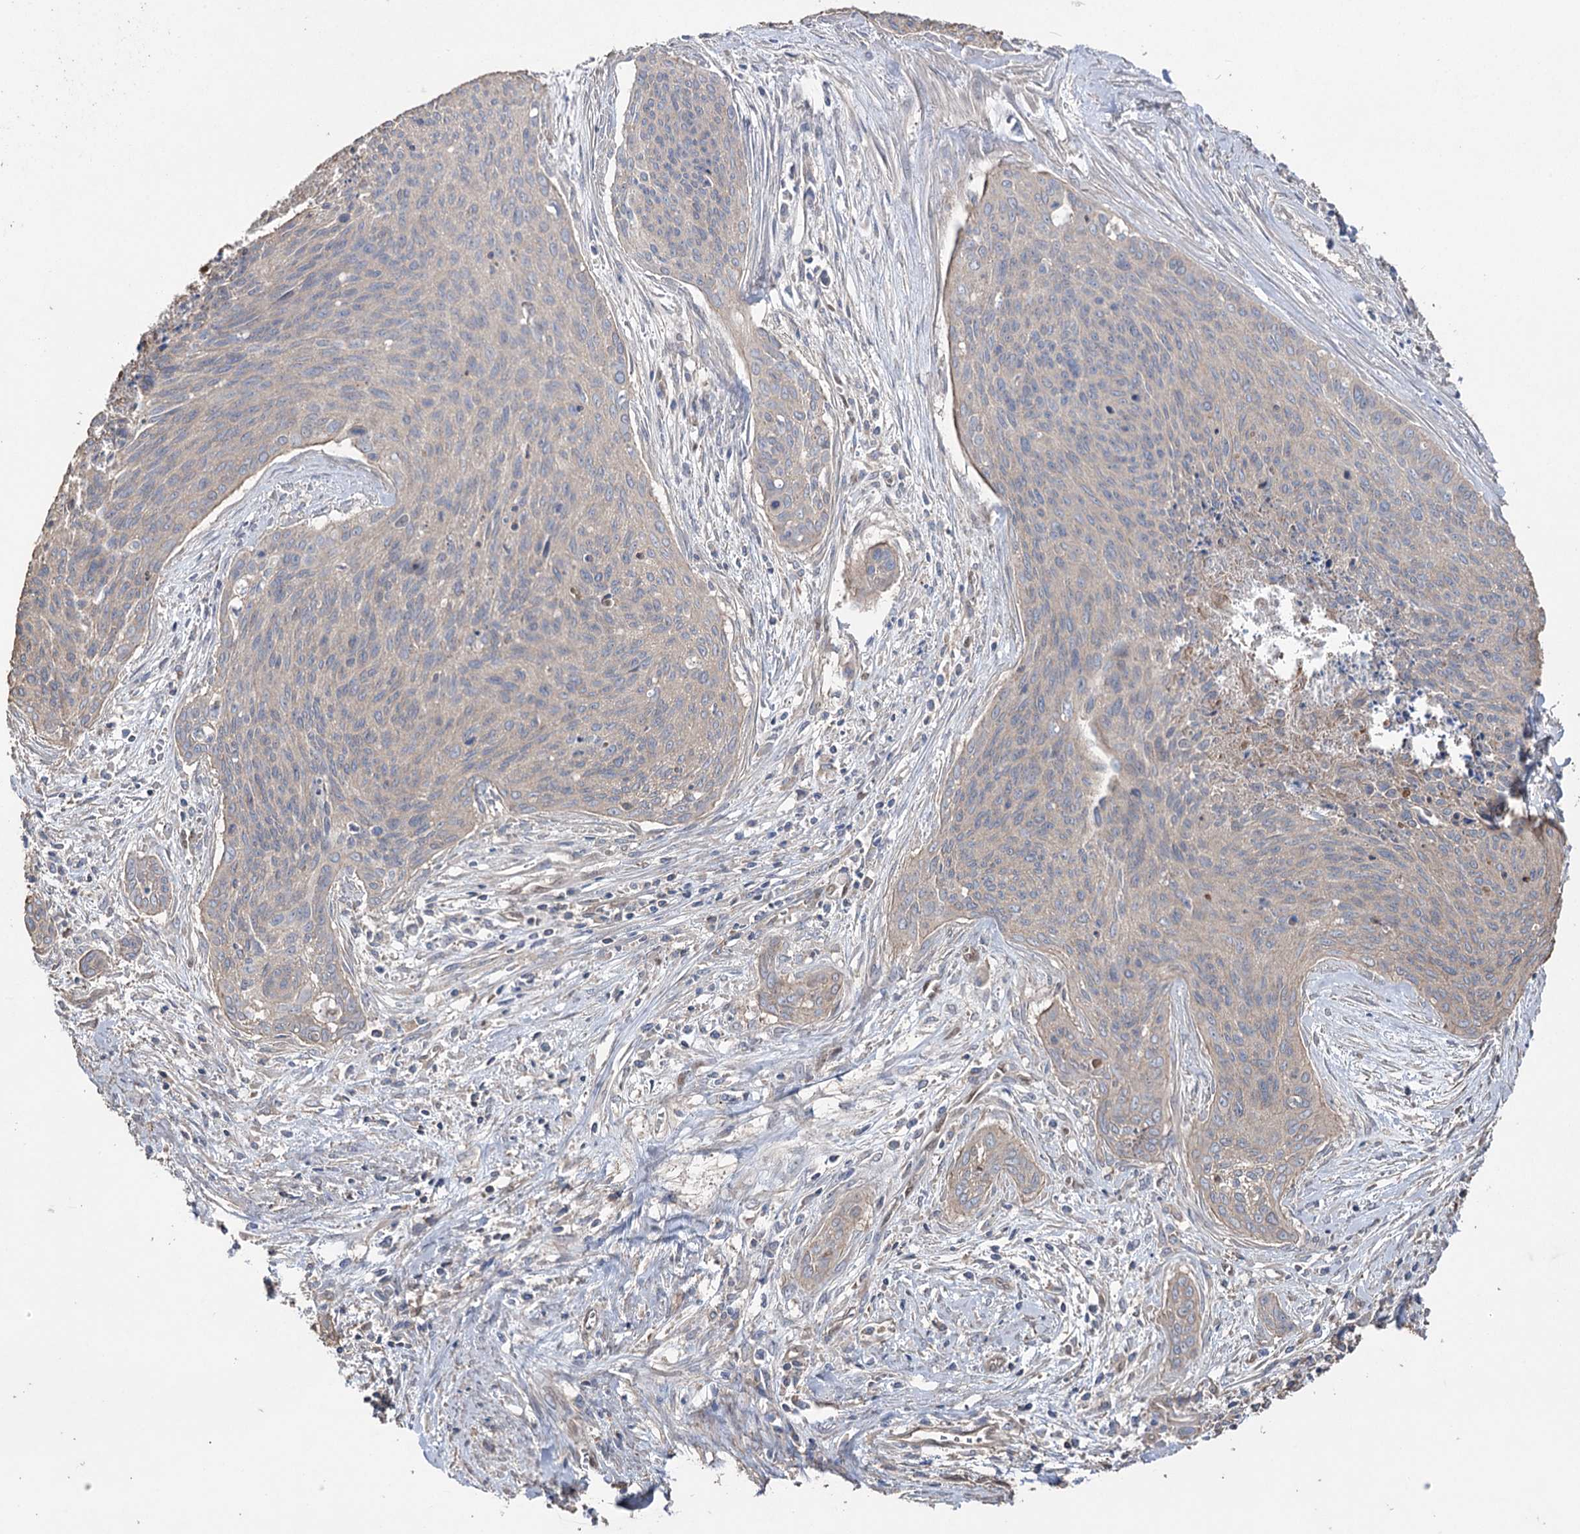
{"staining": {"intensity": "negative", "quantity": "none", "location": "none"}, "tissue": "cervical cancer", "cell_type": "Tumor cells", "image_type": "cancer", "snomed": [{"axis": "morphology", "description": "Squamous cell carcinoma, NOS"}, {"axis": "topography", "description": "Cervix"}], "caption": "Tumor cells show no significant expression in cervical cancer (squamous cell carcinoma). (Stains: DAB (3,3'-diaminobenzidine) IHC with hematoxylin counter stain, Microscopy: brightfield microscopy at high magnification).", "gene": "FAM13B", "patient": {"sex": "female", "age": 55}}